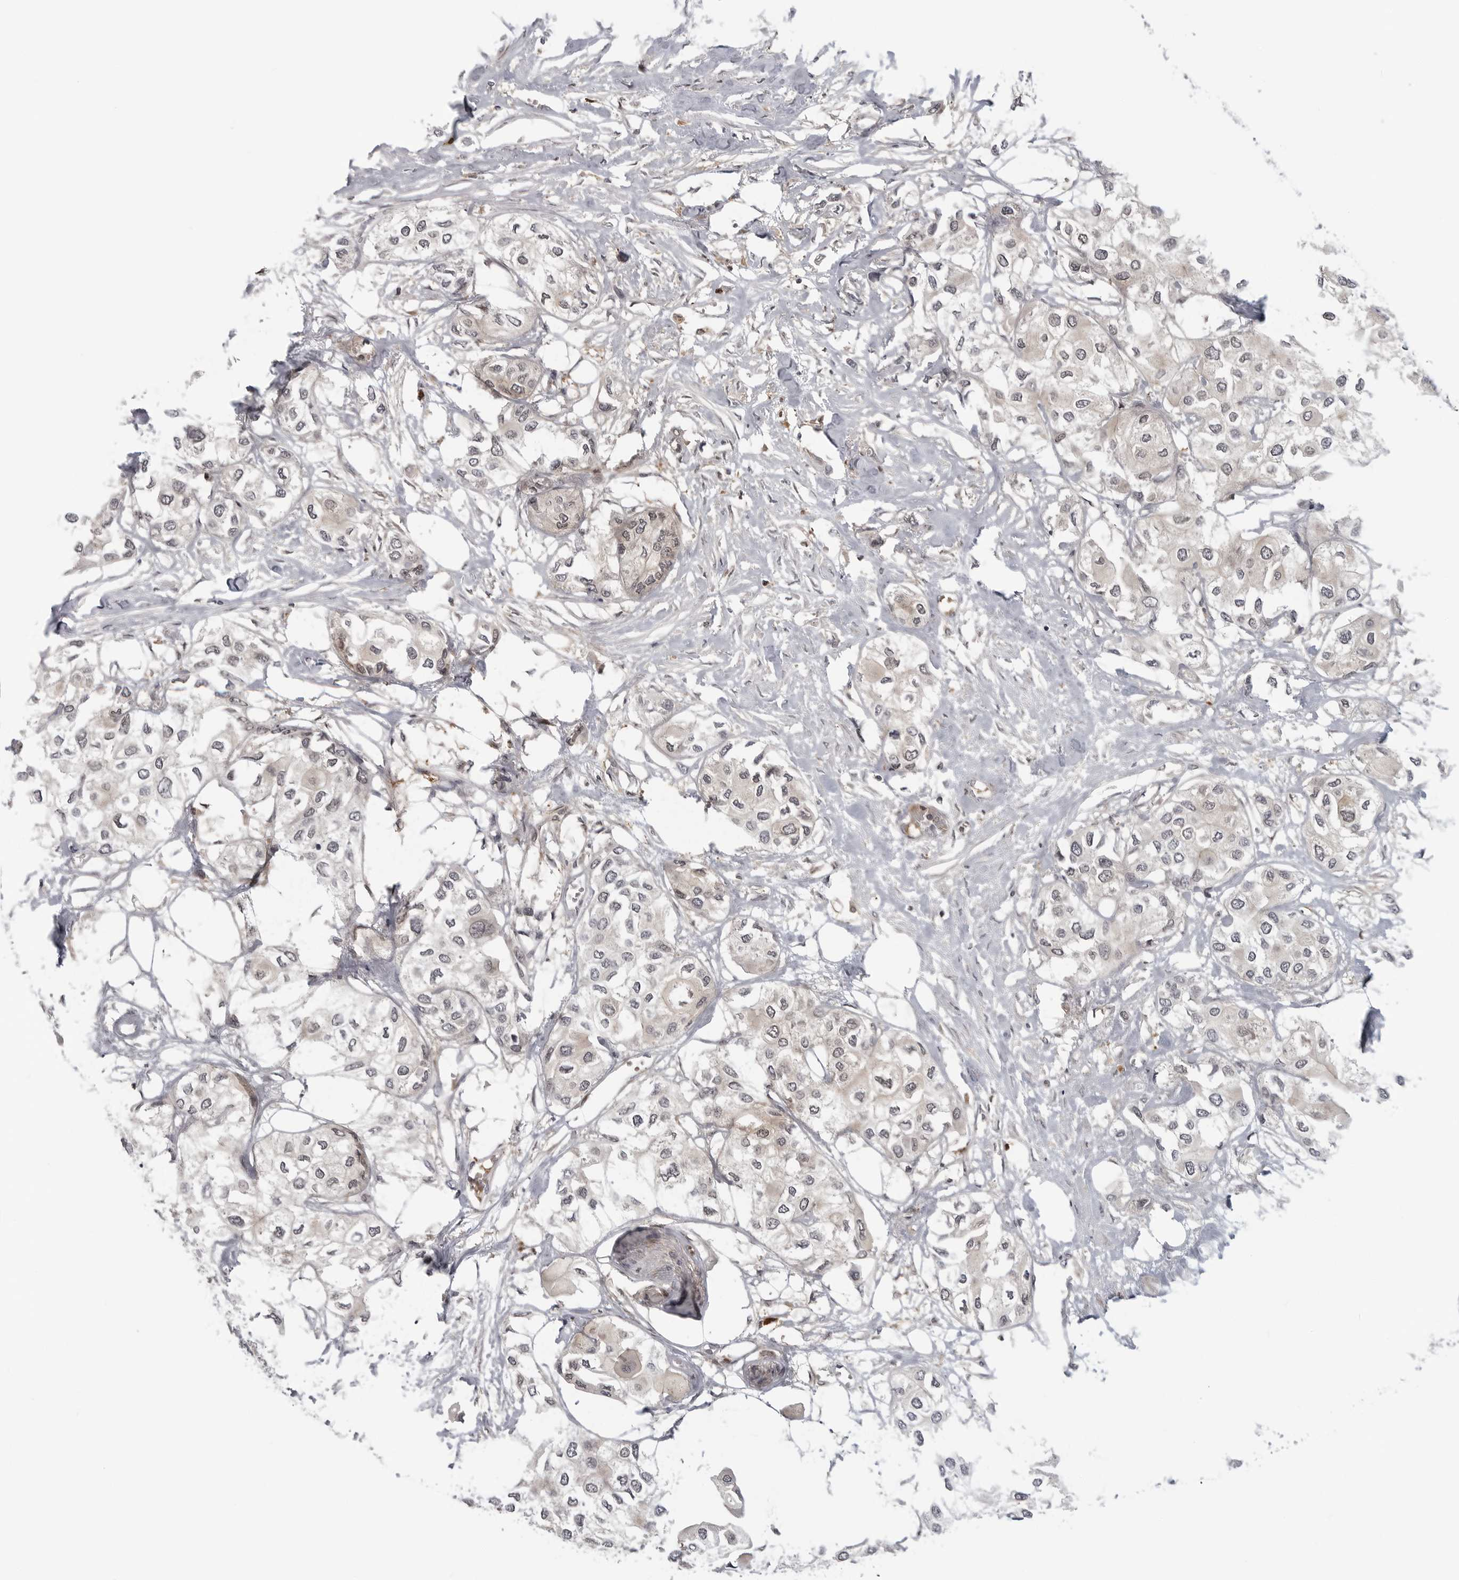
{"staining": {"intensity": "weak", "quantity": "<25%", "location": "nuclear"}, "tissue": "urothelial cancer", "cell_type": "Tumor cells", "image_type": "cancer", "snomed": [{"axis": "morphology", "description": "Urothelial carcinoma, High grade"}, {"axis": "topography", "description": "Urinary bladder"}], "caption": "Tumor cells show no significant protein positivity in high-grade urothelial carcinoma.", "gene": "CTIF", "patient": {"sex": "male", "age": 64}}